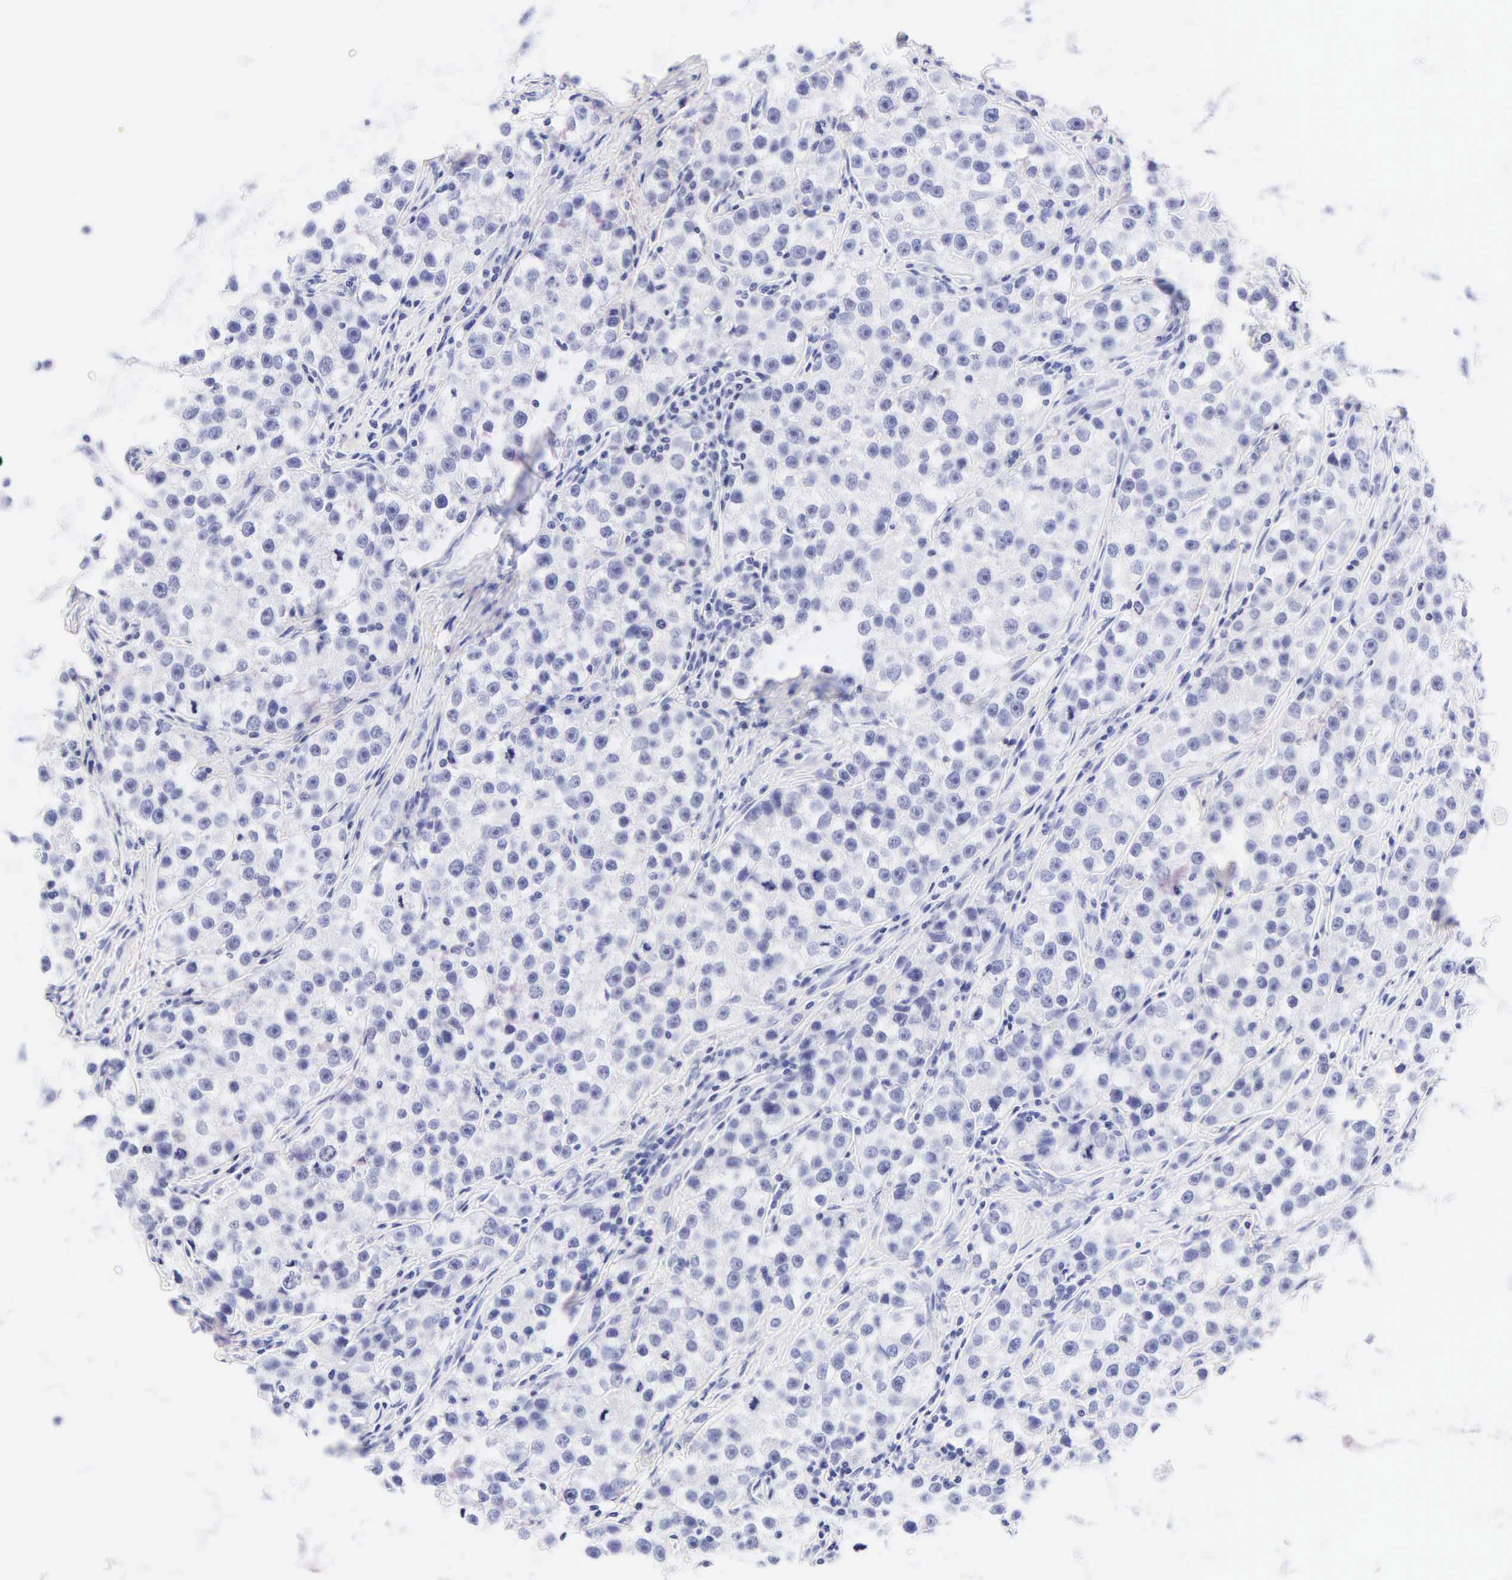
{"staining": {"intensity": "negative", "quantity": "none", "location": "none"}, "tissue": "testis cancer", "cell_type": "Tumor cells", "image_type": "cancer", "snomed": [{"axis": "morphology", "description": "Seminoma, NOS"}, {"axis": "topography", "description": "Testis"}], "caption": "A photomicrograph of testis cancer (seminoma) stained for a protein demonstrates no brown staining in tumor cells.", "gene": "KRT20", "patient": {"sex": "male", "age": 32}}